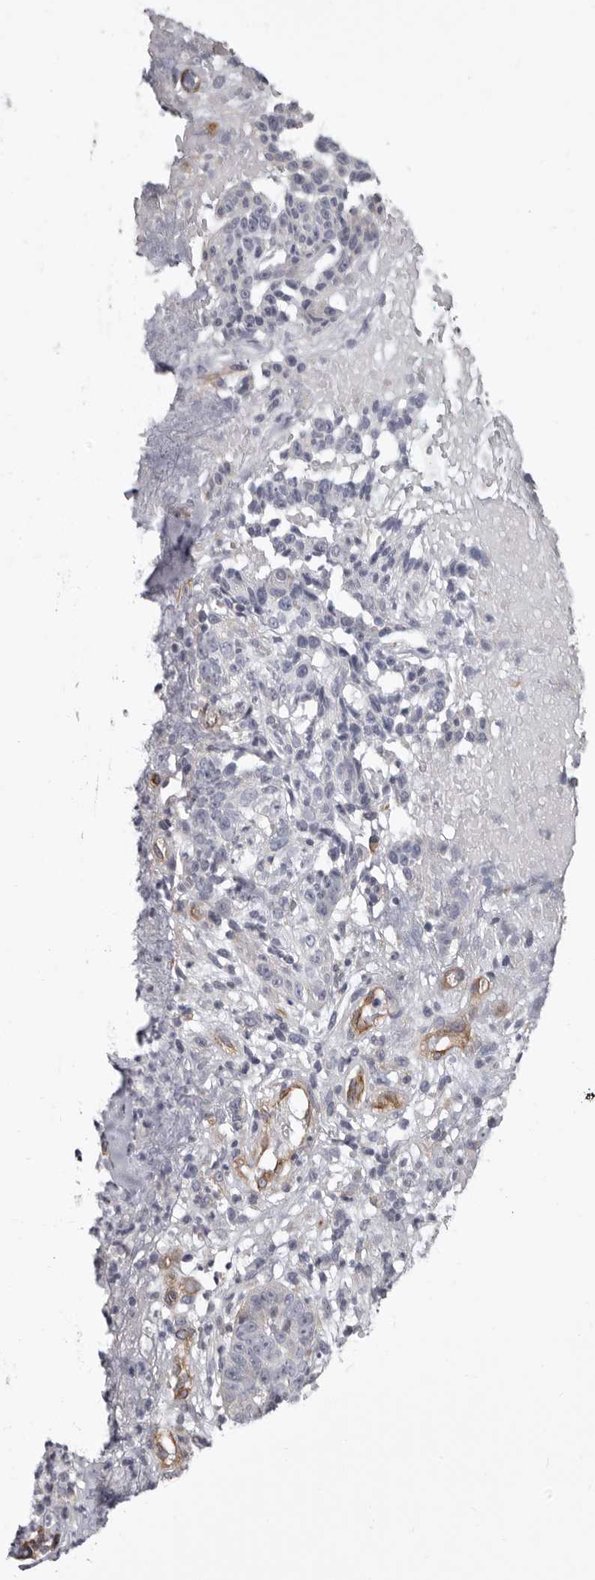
{"staining": {"intensity": "negative", "quantity": "none", "location": "none"}, "tissue": "adipose tissue", "cell_type": "Adipocytes", "image_type": "normal", "snomed": [{"axis": "morphology", "description": "Normal tissue, NOS"}, {"axis": "morphology", "description": "Basal cell carcinoma"}, {"axis": "topography", "description": "Cartilage tissue"}, {"axis": "topography", "description": "Nasopharynx"}, {"axis": "topography", "description": "Oral tissue"}], "caption": "Adipocytes show no significant expression in unremarkable adipose tissue. Nuclei are stained in blue.", "gene": "ADGRL4", "patient": {"sex": "female", "age": 77}}